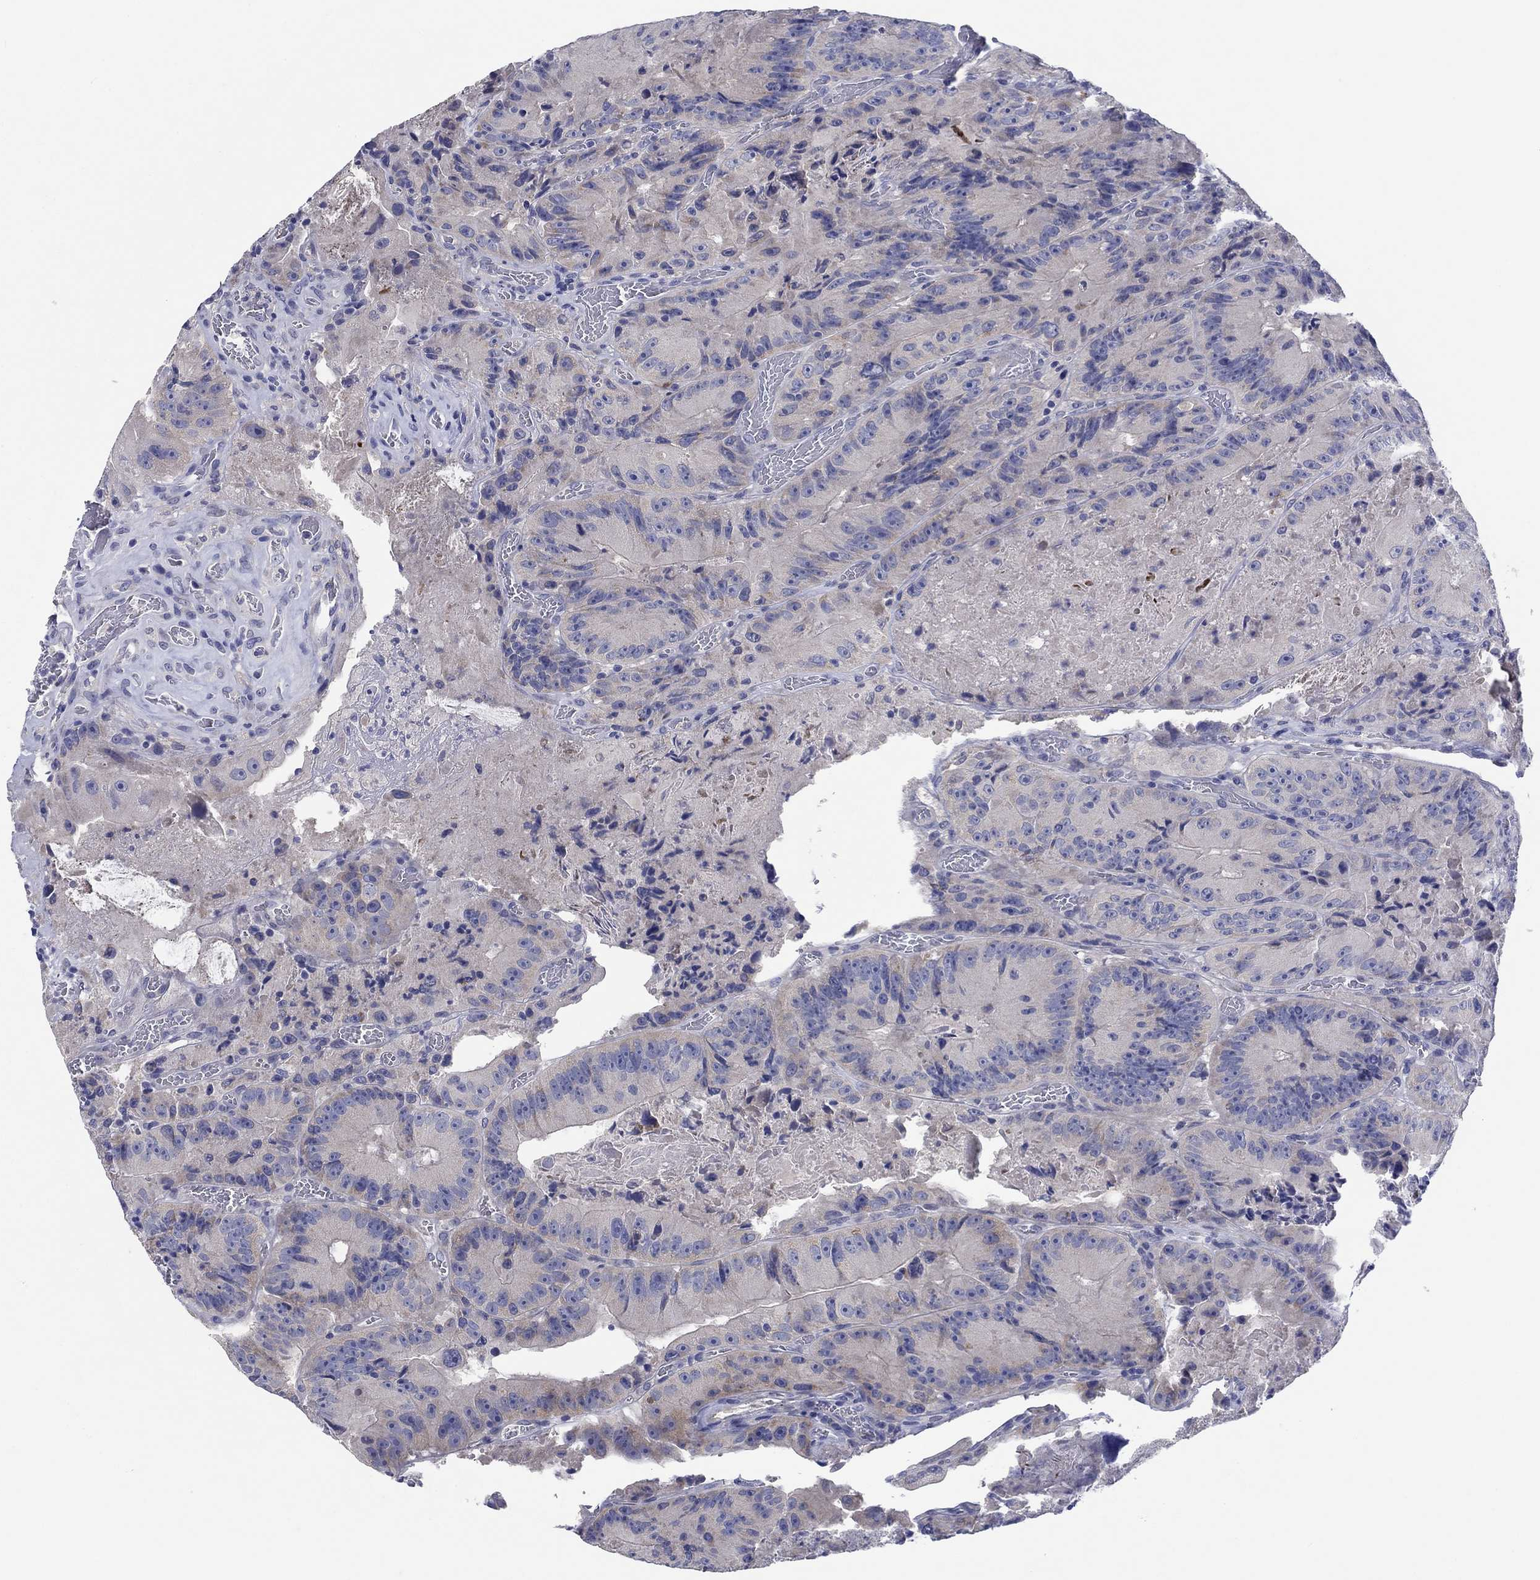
{"staining": {"intensity": "weak", "quantity": "<25%", "location": "cytoplasmic/membranous"}, "tissue": "colorectal cancer", "cell_type": "Tumor cells", "image_type": "cancer", "snomed": [{"axis": "morphology", "description": "Adenocarcinoma, NOS"}, {"axis": "topography", "description": "Colon"}], "caption": "Immunohistochemistry (IHC) photomicrograph of colorectal adenocarcinoma stained for a protein (brown), which exhibits no positivity in tumor cells.", "gene": "HDC", "patient": {"sex": "female", "age": 86}}